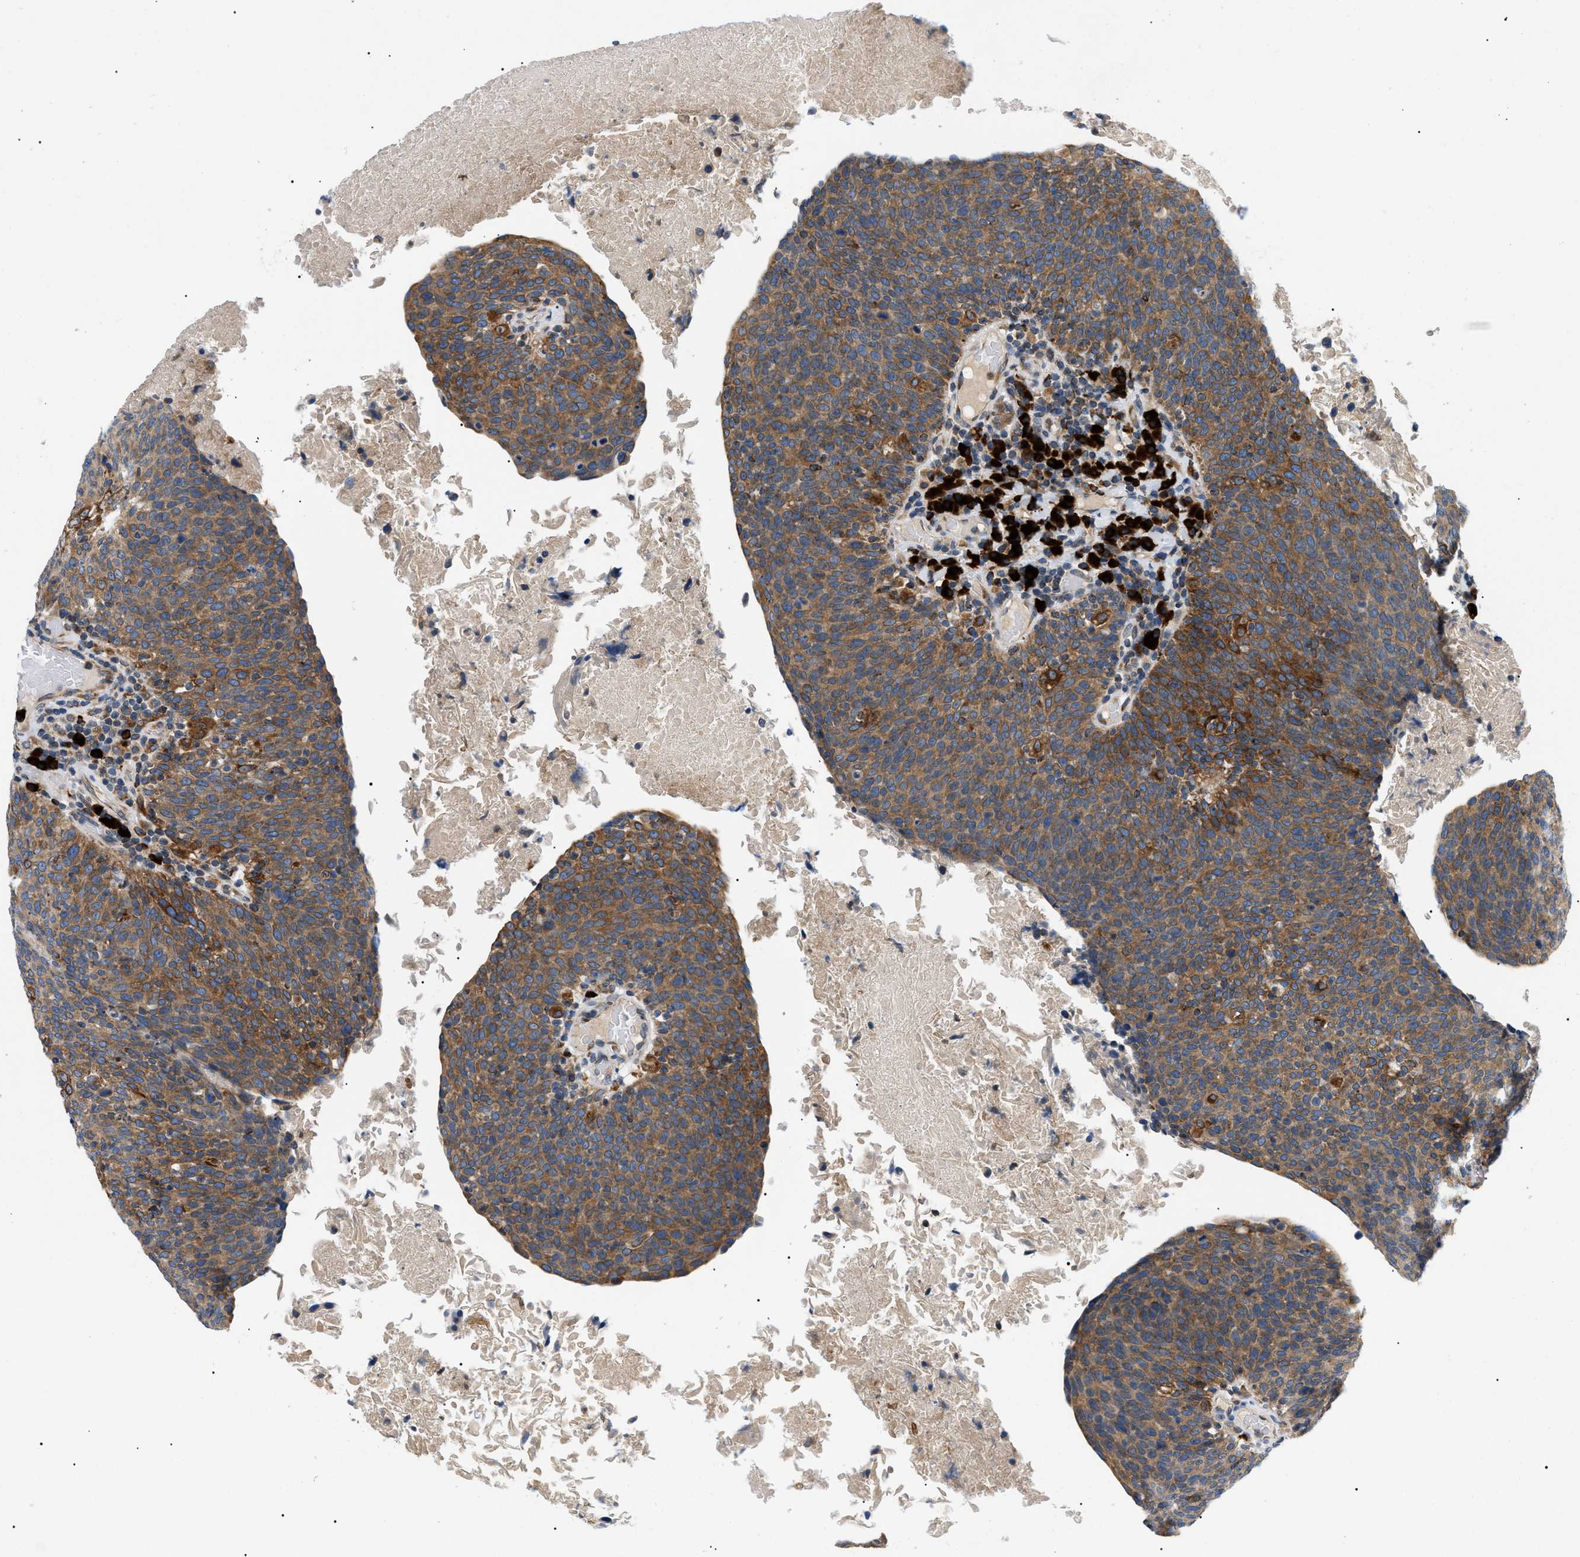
{"staining": {"intensity": "moderate", "quantity": ">75%", "location": "cytoplasmic/membranous"}, "tissue": "head and neck cancer", "cell_type": "Tumor cells", "image_type": "cancer", "snomed": [{"axis": "morphology", "description": "Squamous cell carcinoma, NOS"}, {"axis": "morphology", "description": "Squamous cell carcinoma, metastatic, NOS"}, {"axis": "topography", "description": "Lymph node"}, {"axis": "topography", "description": "Head-Neck"}], "caption": "Approximately >75% of tumor cells in squamous cell carcinoma (head and neck) display moderate cytoplasmic/membranous protein positivity as visualized by brown immunohistochemical staining.", "gene": "DERL1", "patient": {"sex": "male", "age": 62}}